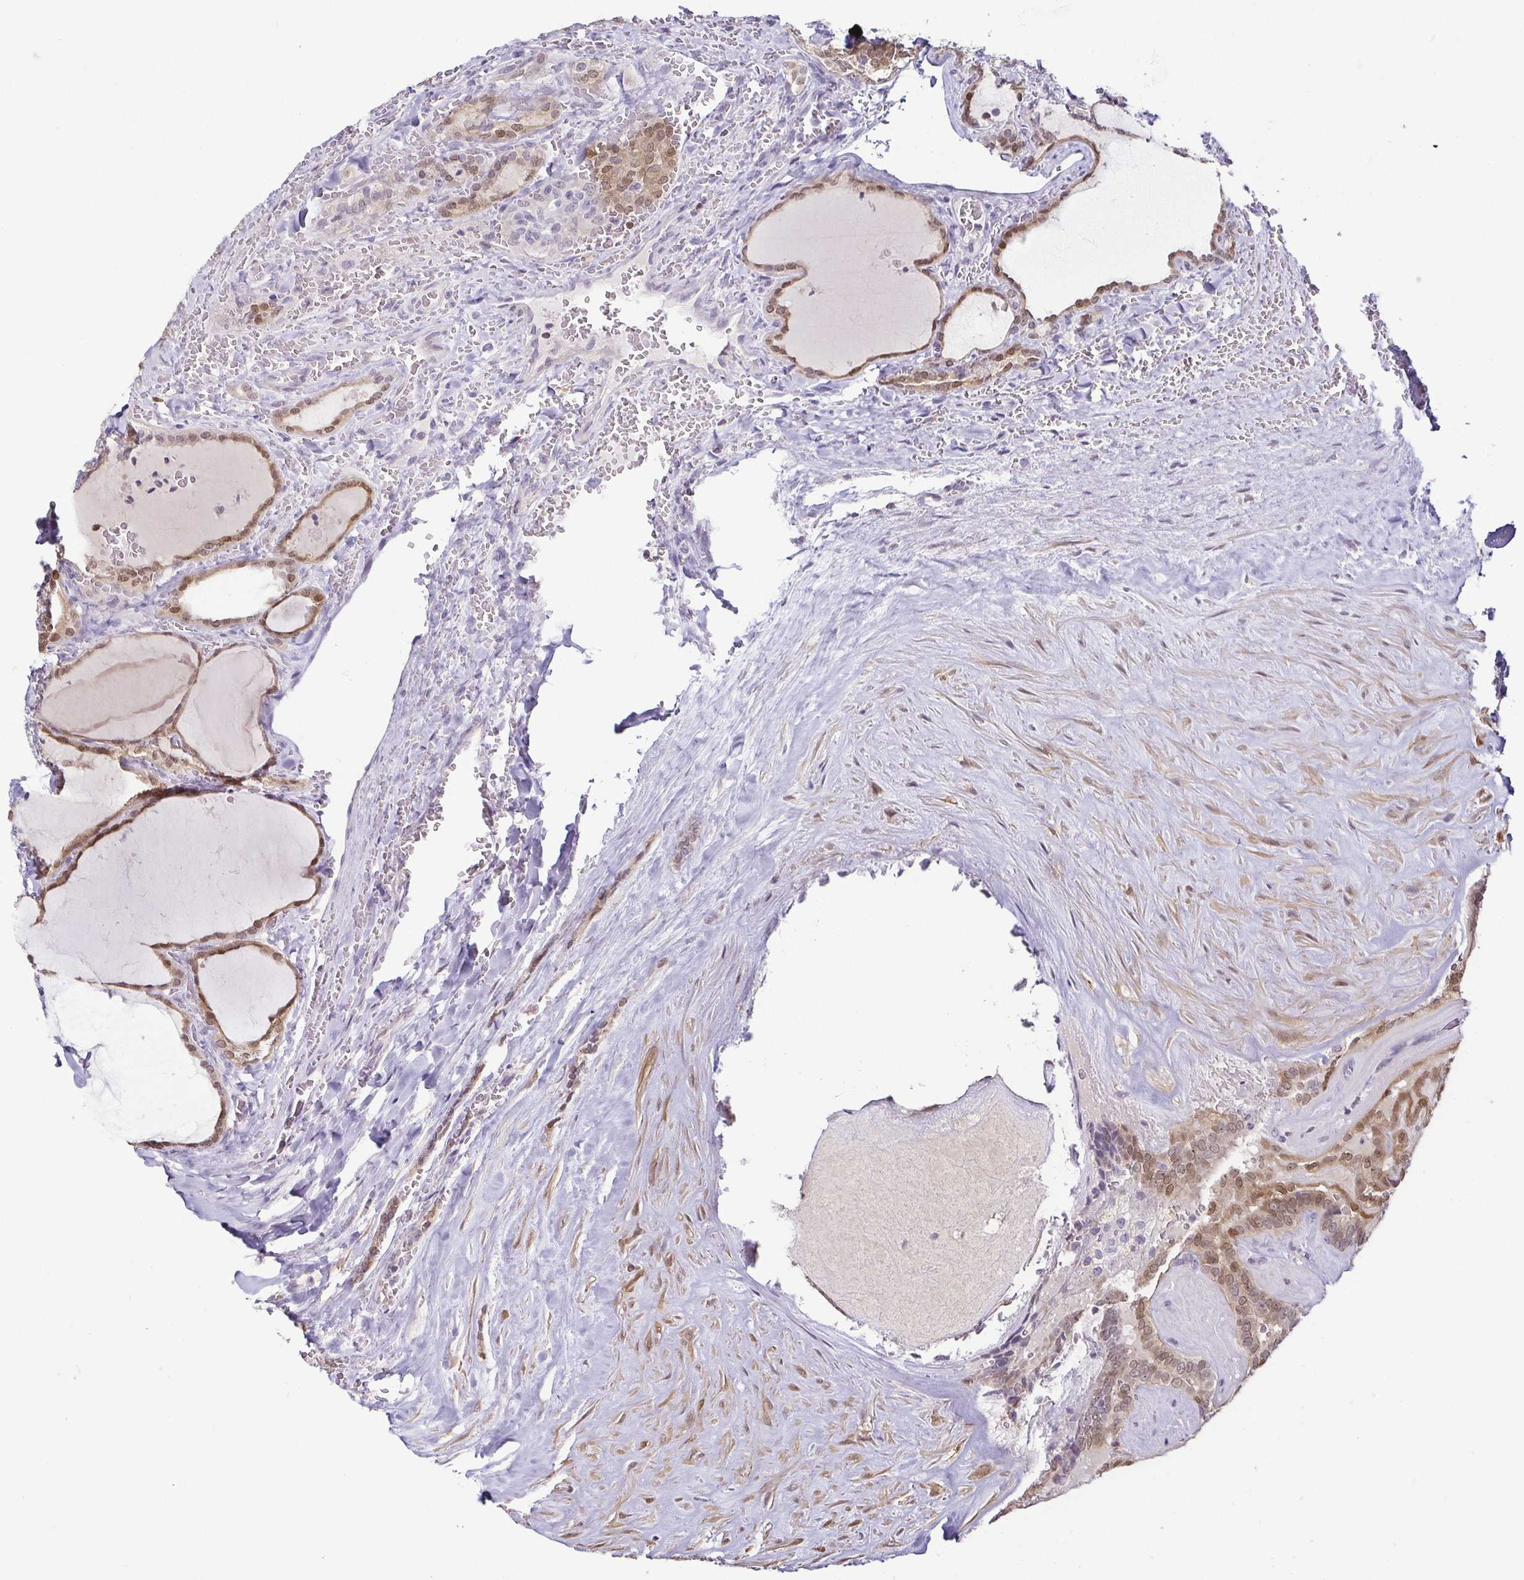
{"staining": {"intensity": "moderate", "quantity": "25%-75%", "location": "cytoplasmic/membranous,nuclear"}, "tissue": "thyroid cancer", "cell_type": "Tumor cells", "image_type": "cancer", "snomed": [{"axis": "morphology", "description": "Papillary adenocarcinoma, NOS"}, {"axis": "topography", "description": "Thyroid gland"}], "caption": "A brown stain labels moderate cytoplasmic/membranous and nuclear expression of a protein in papillary adenocarcinoma (thyroid) tumor cells.", "gene": "HOPX", "patient": {"sex": "female", "age": 21}}